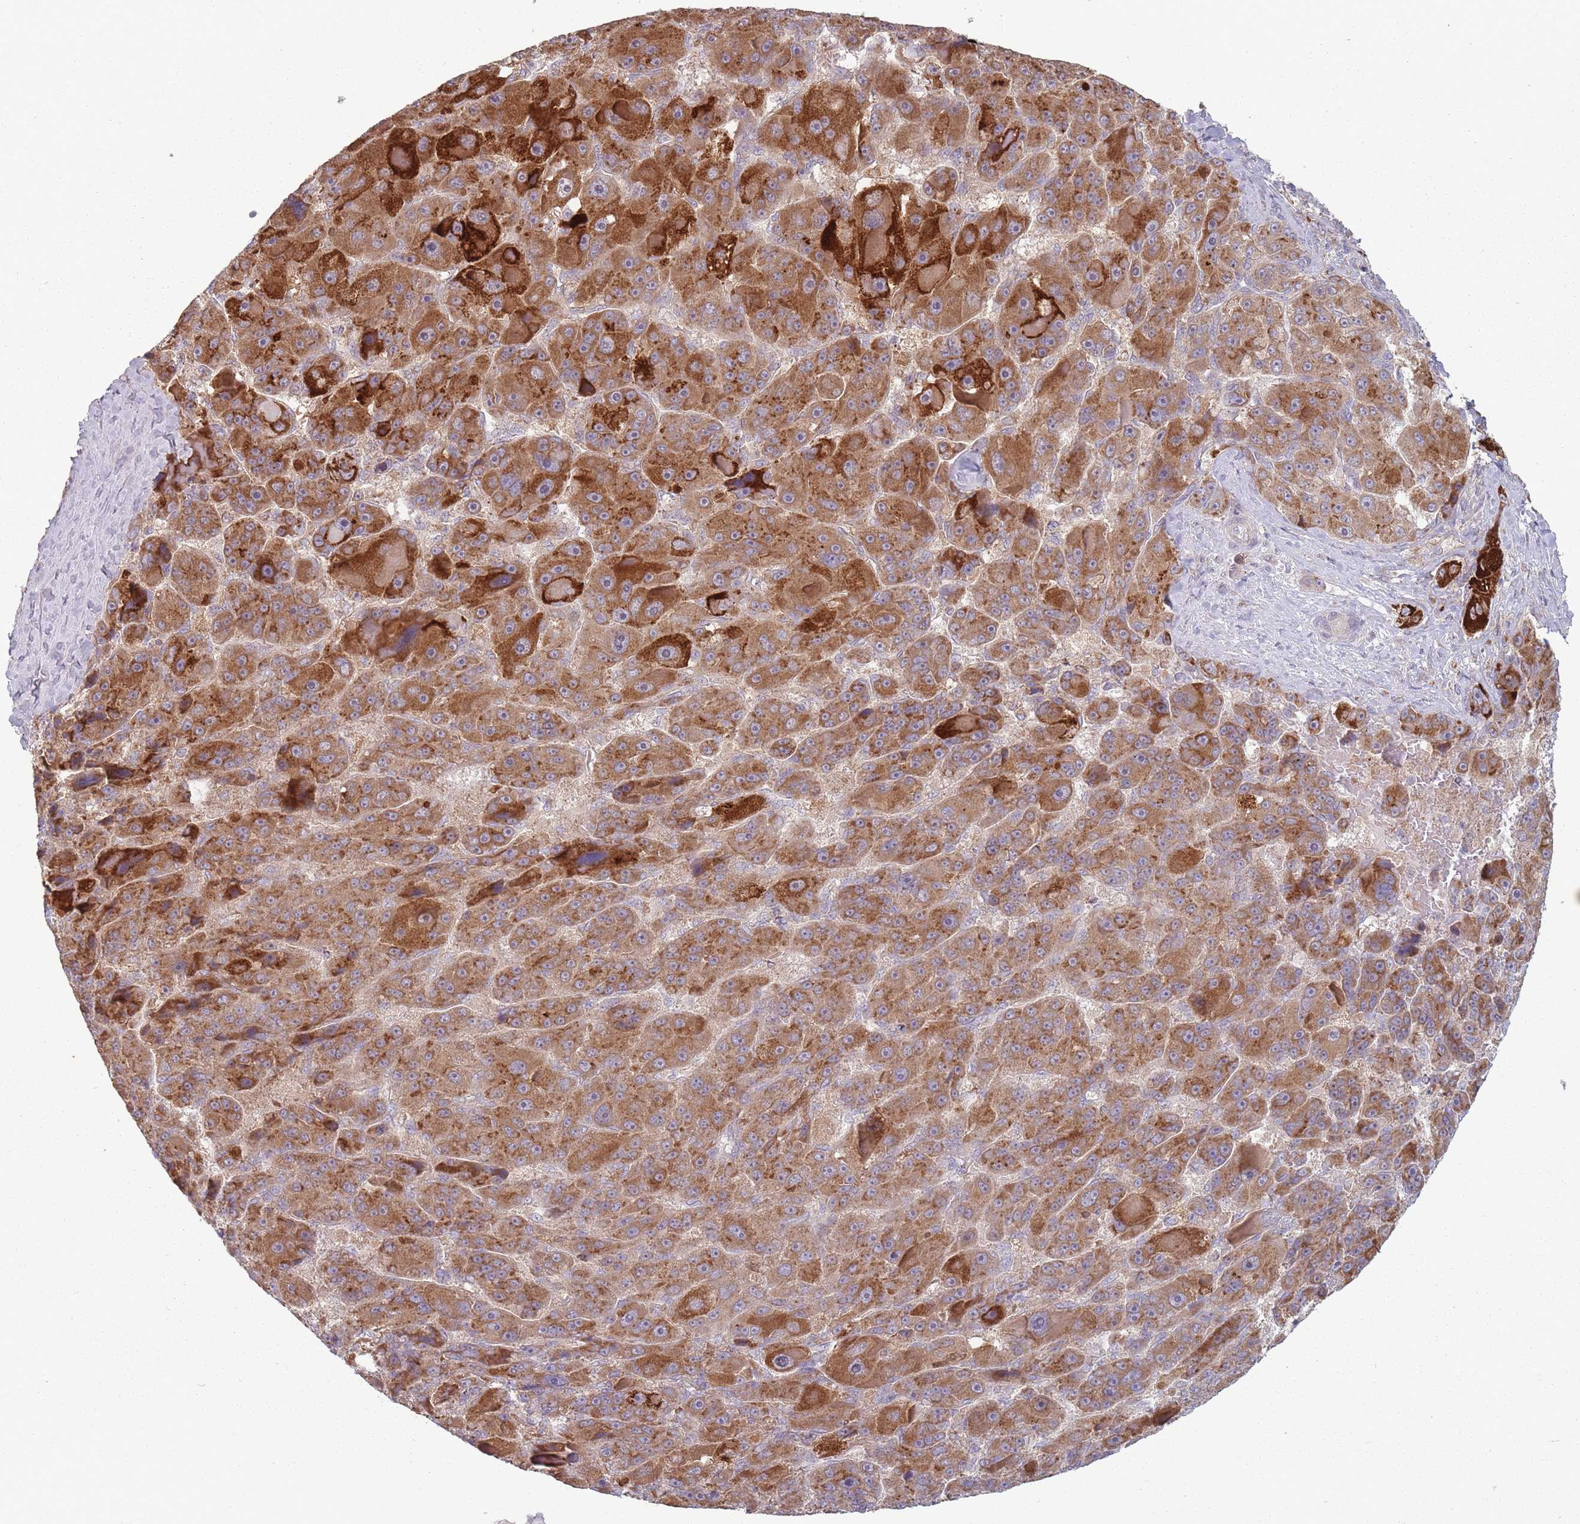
{"staining": {"intensity": "strong", "quantity": ">75%", "location": "cytoplasmic/membranous"}, "tissue": "liver cancer", "cell_type": "Tumor cells", "image_type": "cancer", "snomed": [{"axis": "morphology", "description": "Carcinoma, Hepatocellular, NOS"}, {"axis": "topography", "description": "Liver"}], "caption": "Immunohistochemical staining of human liver cancer exhibits high levels of strong cytoplasmic/membranous protein staining in about >75% of tumor cells. Immunohistochemistry stains the protein of interest in brown and the nuclei are stained blue.", "gene": "OR10Q1", "patient": {"sex": "male", "age": 76}}